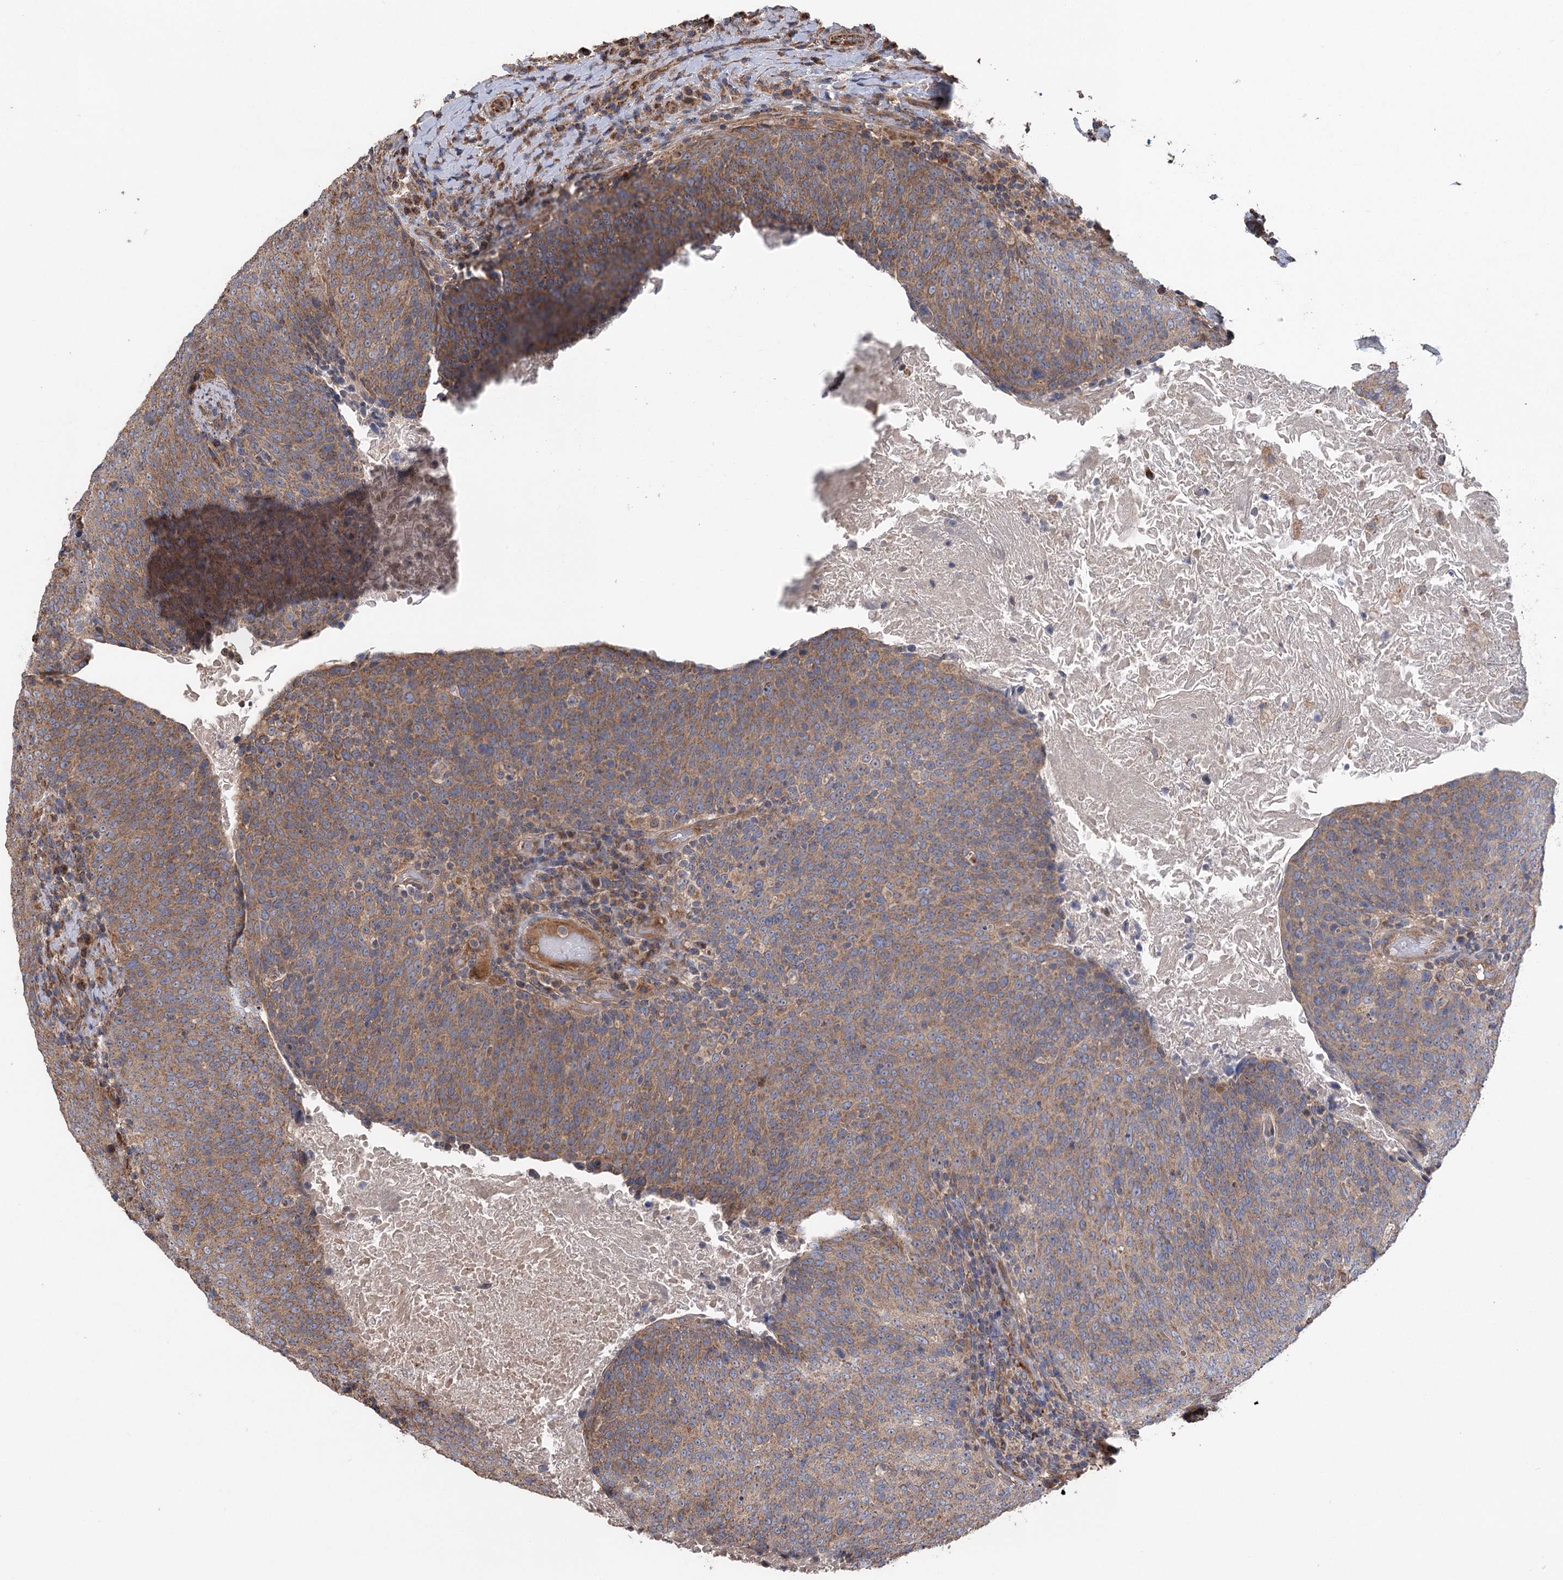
{"staining": {"intensity": "moderate", "quantity": ">75%", "location": "cytoplasmic/membranous"}, "tissue": "head and neck cancer", "cell_type": "Tumor cells", "image_type": "cancer", "snomed": [{"axis": "morphology", "description": "Squamous cell carcinoma, NOS"}, {"axis": "morphology", "description": "Squamous cell carcinoma, metastatic, NOS"}, {"axis": "topography", "description": "Lymph node"}, {"axis": "topography", "description": "Head-Neck"}], "caption": "Immunohistochemistry histopathology image of neoplastic tissue: human head and neck cancer stained using immunohistochemistry exhibits medium levels of moderate protein expression localized specifically in the cytoplasmic/membranous of tumor cells, appearing as a cytoplasmic/membranous brown color.", "gene": "RWDD4", "patient": {"sex": "male", "age": 62}}